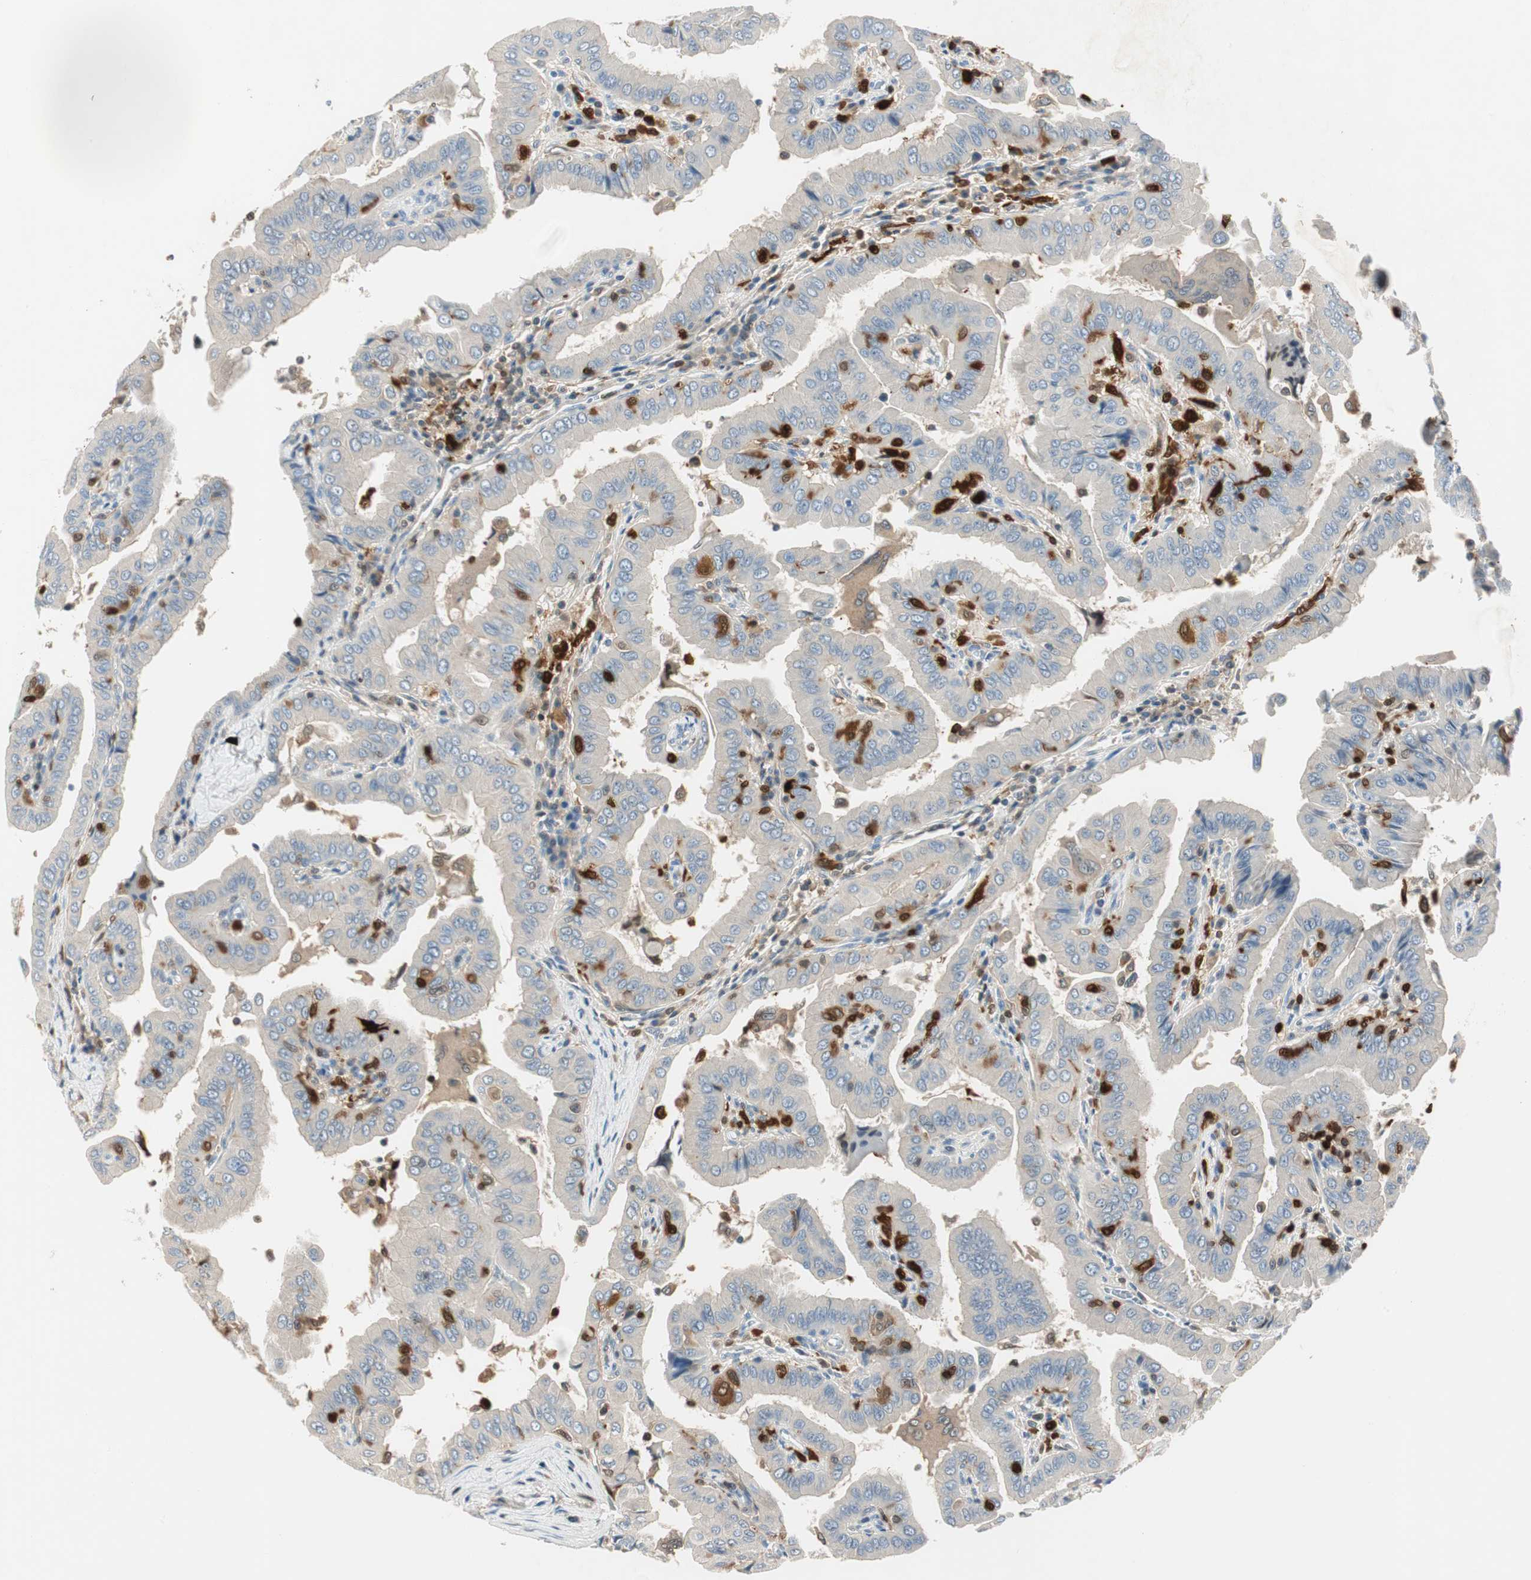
{"staining": {"intensity": "negative", "quantity": "none", "location": "none"}, "tissue": "thyroid cancer", "cell_type": "Tumor cells", "image_type": "cancer", "snomed": [{"axis": "morphology", "description": "Papillary adenocarcinoma, NOS"}, {"axis": "topography", "description": "Thyroid gland"}], "caption": "DAB immunohistochemical staining of thyroid papillary adenocarcinoma exhibits no significant expression in tumor cells.", "gene": "COTL1", "patient": {"sex": "male", "age": 33}}